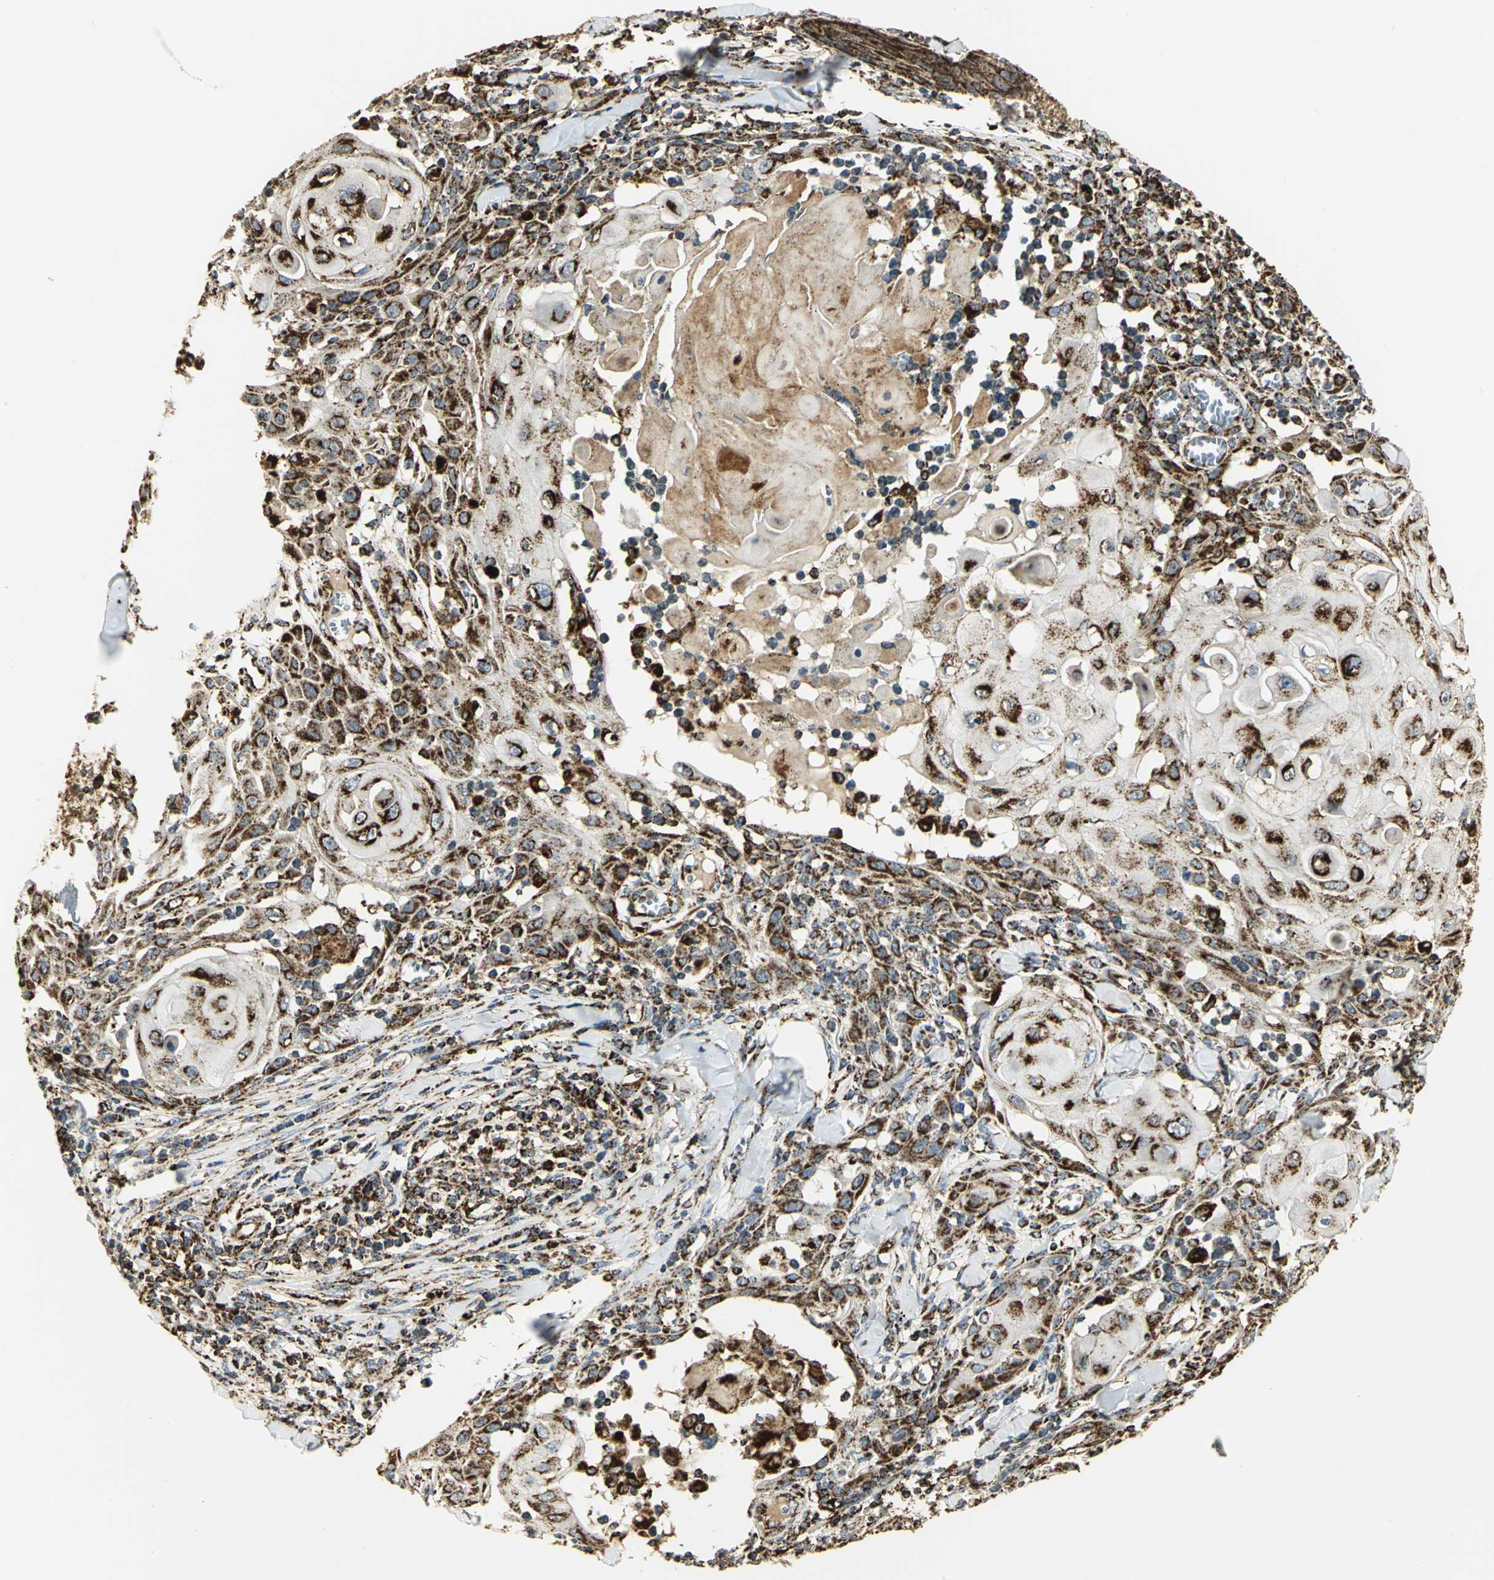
{"staining": {"intensity": "strong", "quantity": ">75%", "location": "cytoplasmic/membranous"}, "tissue": "skin cancer", "cell_type": "Tumor cells", "image_type": "cancer", "snomed": [{"axis": "morphology", "description": "Squamous cell carcinoma, NOS"}, {"axis": "topography", "description": "Skin"}], "caption": "Squamous cell carcinoma (skin) stained with immunohistochemistry (IHC) demonstrates strong cytoplasmic/membranous expression in approximately >75% of tumor cells.", "gene": "VDAC1", "patient": {"sex": "male", "age": 24}}